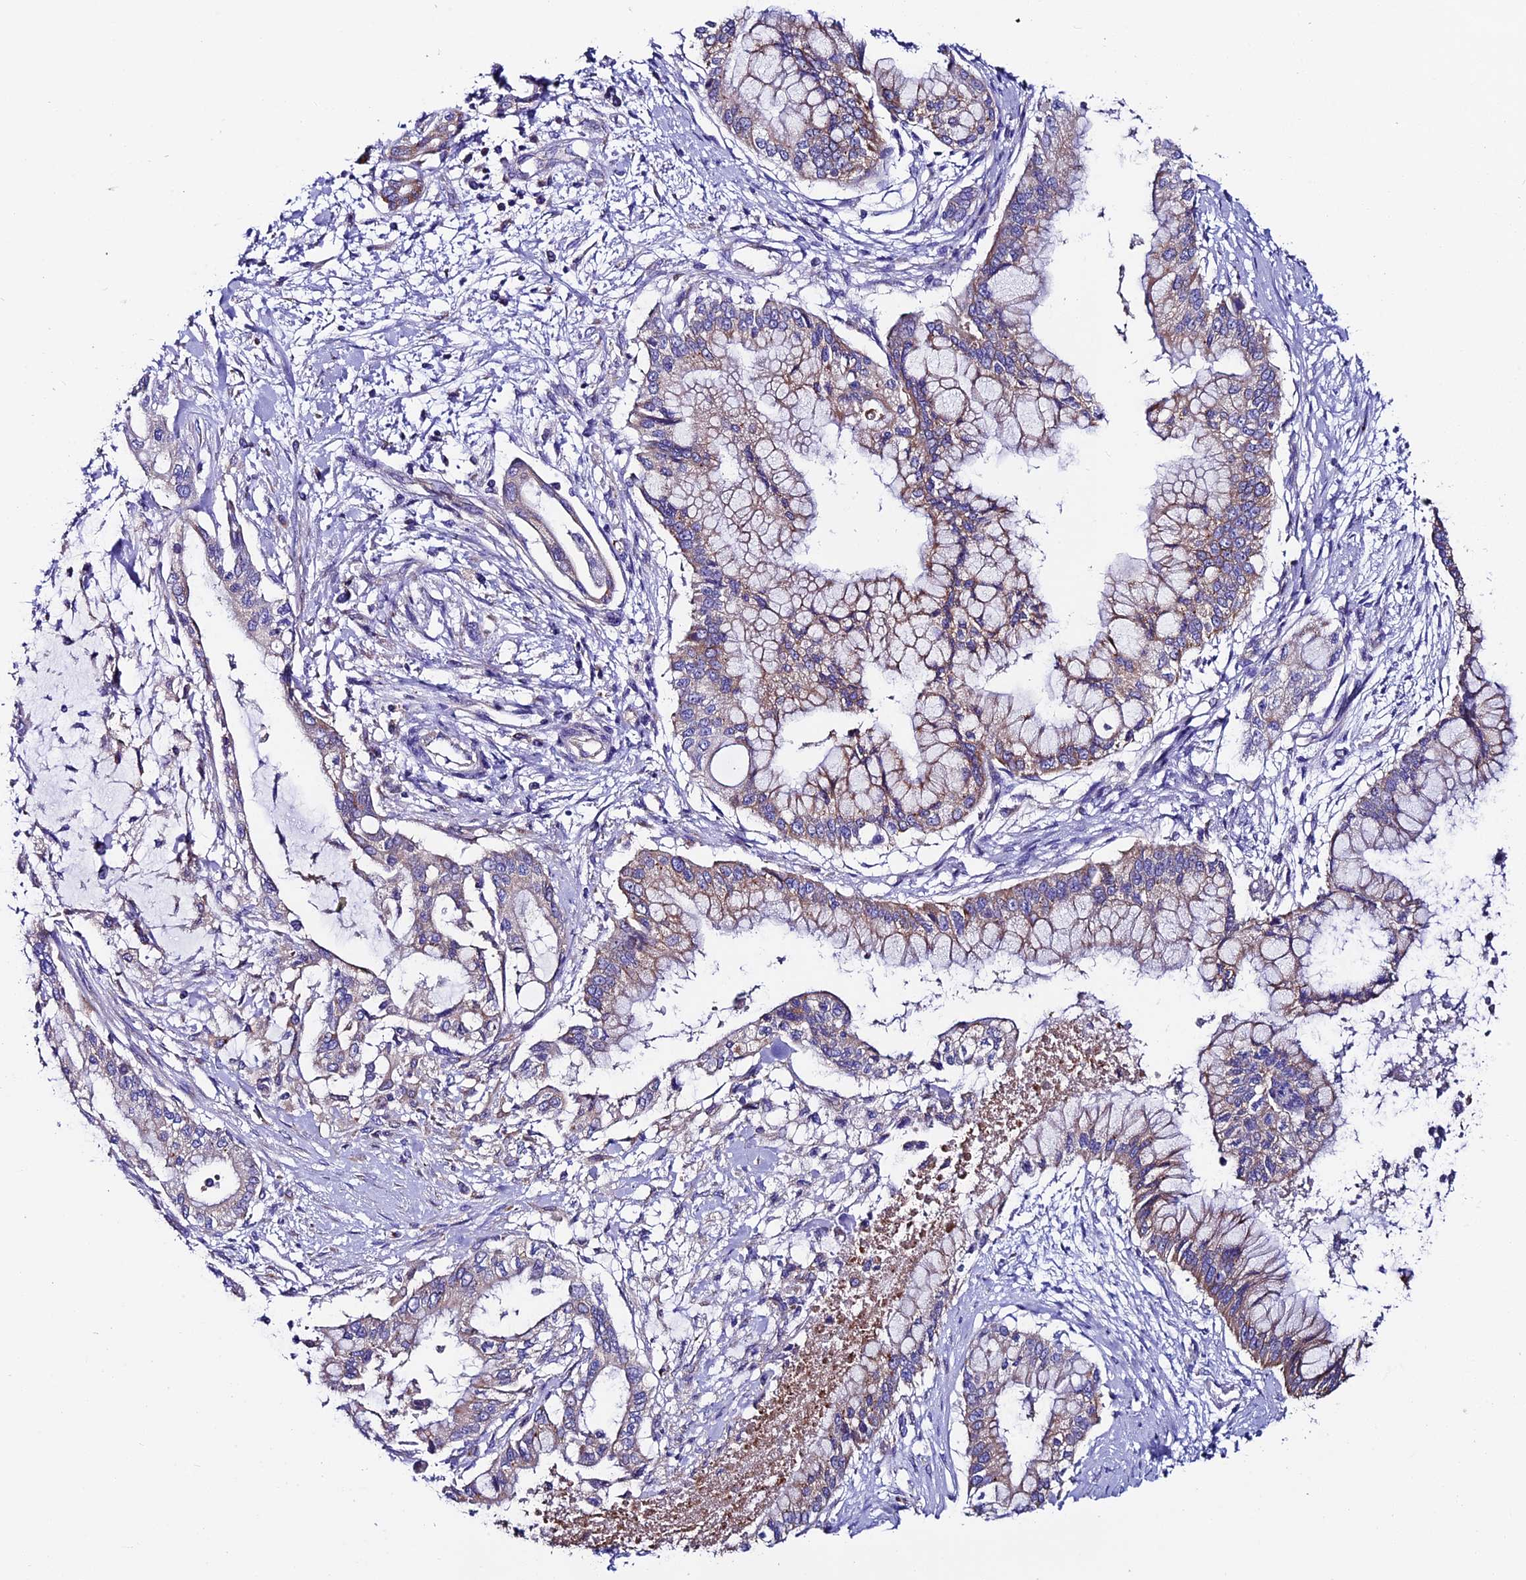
{"staining": {"intensity": "moderate", "quantity": "25%-75%", "location": "cytoplasmic/membranous"}, "tissue": "pancreatic cancer", "cell_type": "Tumor cells", "image_type": "cancer", "snomed": [{"axis": "morphology", "description": "Adenocarcinoma, NOS"}, {"axis": "topography", "description": "Pancreas"}], "caption": "This photomicrograph demonstrates pancreatic adenocarcinoma stained with IHC to label a protein in brown. The cytoplasmic/membranous of tumor cells show moderate positivity for the protein. Nuclei are counter-stained blue.", "gene": "COMTD1", "patient": {"sex": "male", "age": 46}}